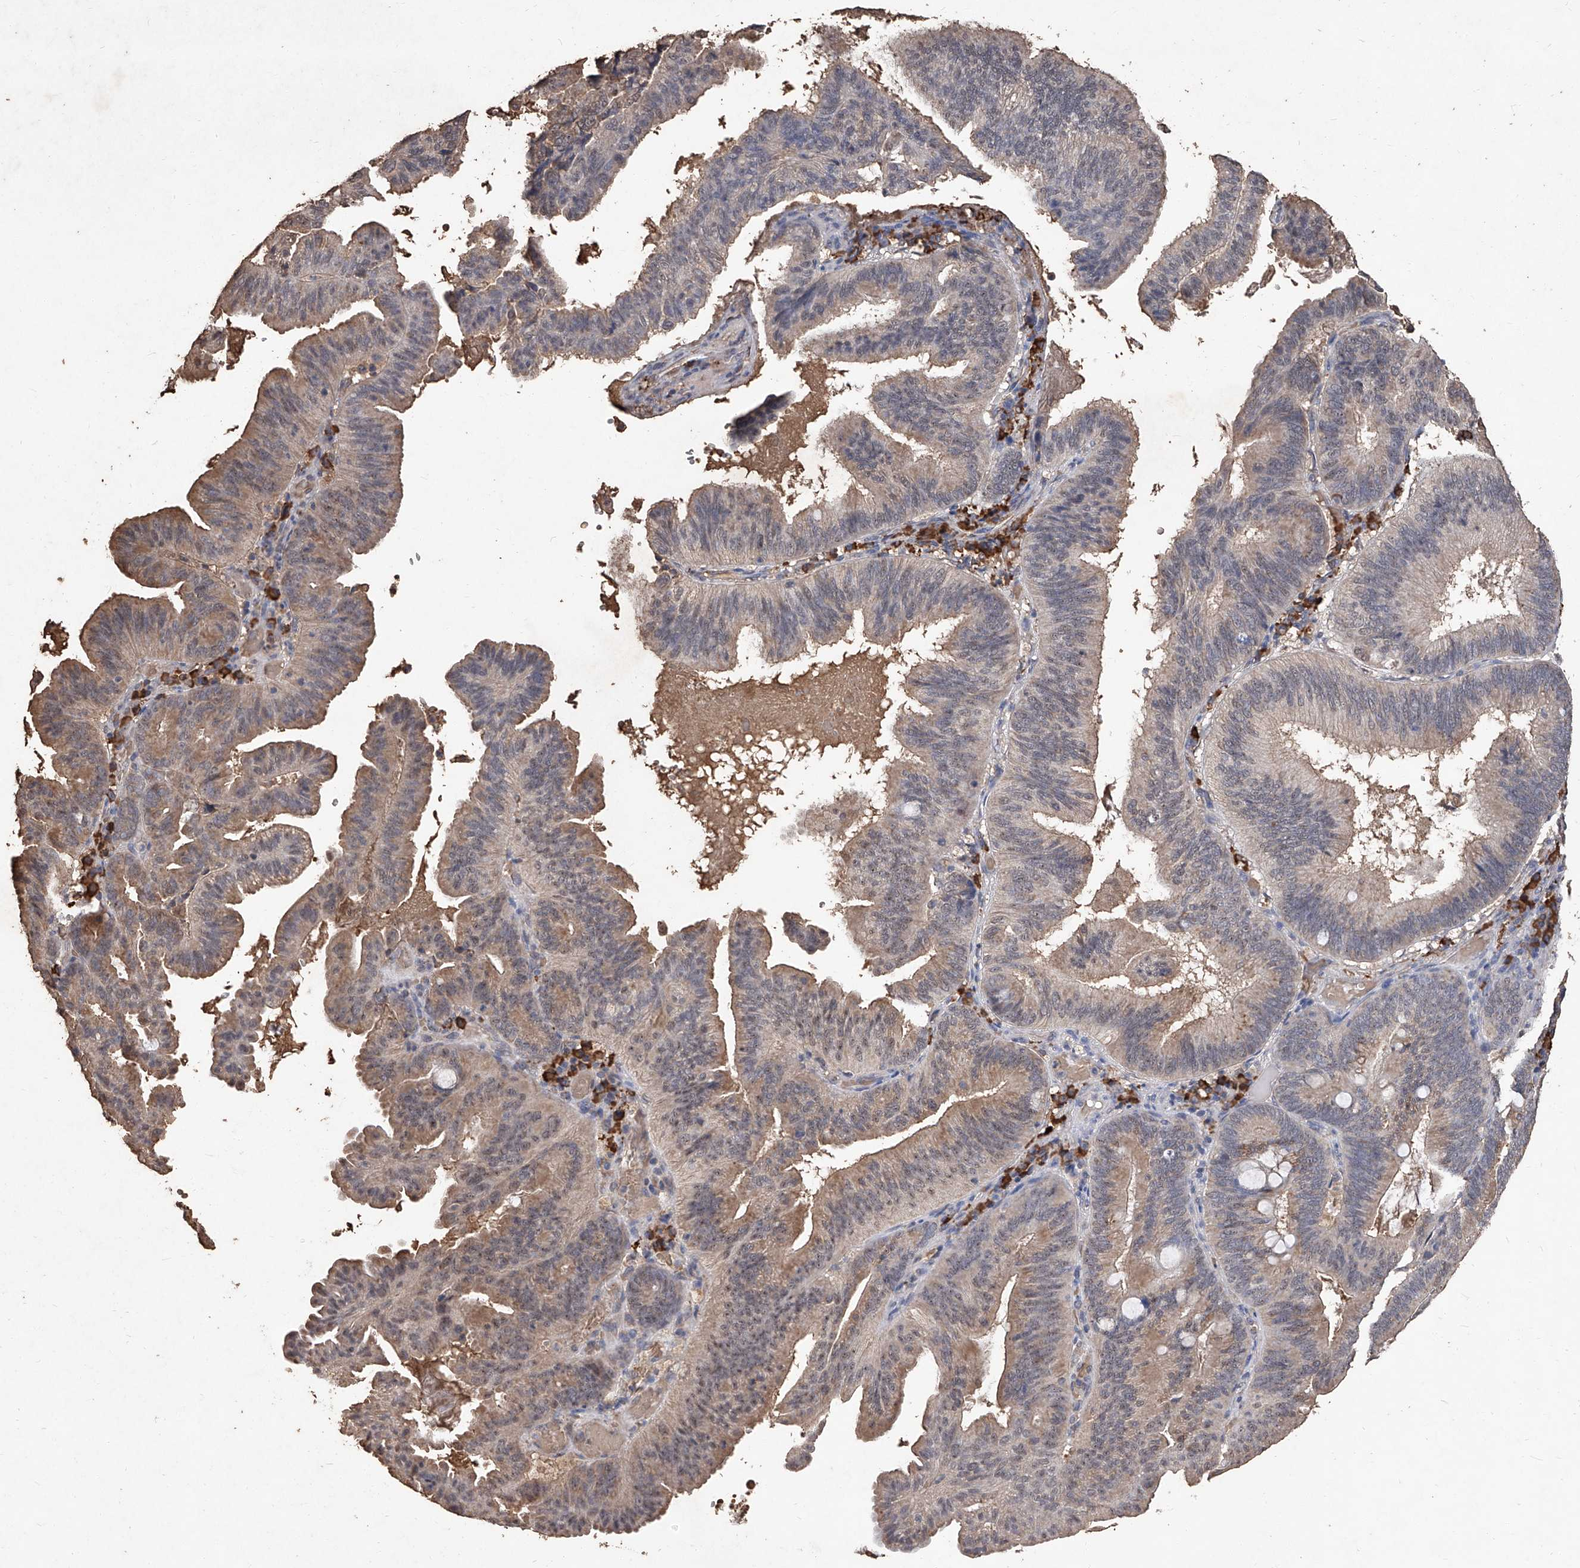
{"staining": {"intensity": "weak", "quantity": "25%-75%", "location": "cytoplasmic/membranous"}, "tissue": "pancreatic cancer", "cell_type": "Tumor cells", "image_type": "cancer", "snomed": [{"axis": "morphology", "description": "Adenocarcinoma, NOS"}, {"axis": "topography", "description": "Pancreas"}], "caption": "The micrograph shows a brown stain indicating the presence of a protein in the cytoplasmic/membranous of tumor cells in pancreatic cancer (adenocarcinoma). The staining was performed using DAB, with brown indicating positive protein expression. Nuclei are stained blue with hematoxylin.", "gene": "EML1", "patient": {"sex": "male", "age": 82}}